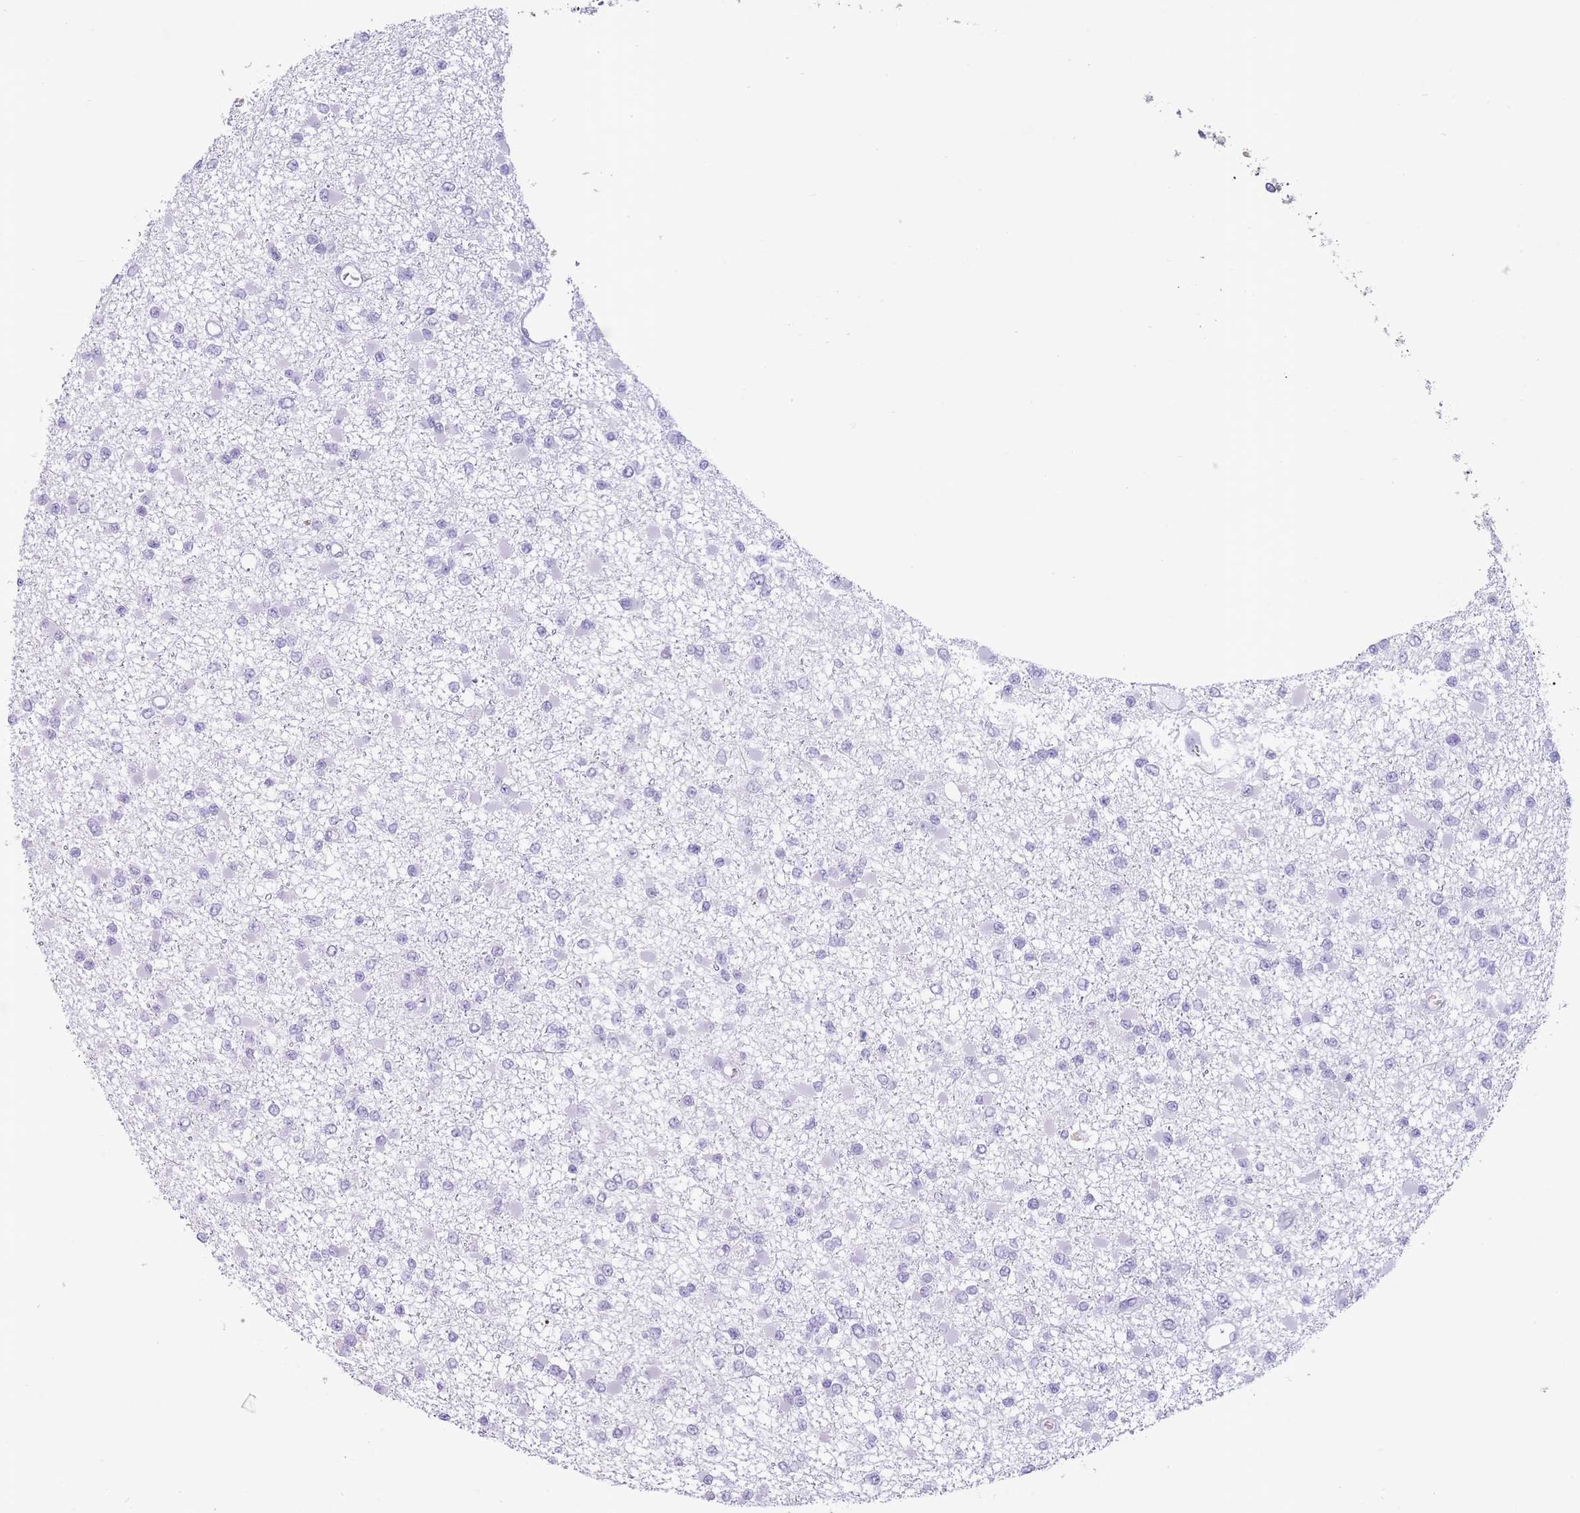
{"staining": {"intensity": "negative", "quantity": "none", "location": "none"}, "tissue": "glioma", "cell_type": "Tumor cells", "image_type": "cancer", "snomed": [{"axis": "morphology", "description": "Glioma, malignant, Low grade"}, {"axis": "topography", "description": "Brain"}], "caption": "Immunohistochemistry micrograph of neoplastic tissue: human low-grade glioma (malignant) stained with DAB reveals no significant protein staining in tumor cells. The staining is performed using DAB brown chromogen with nuclei counter-stained in using hematoxylin.", "gene": "OR4F21", "patient": {"sex": "female", "age": 22}}